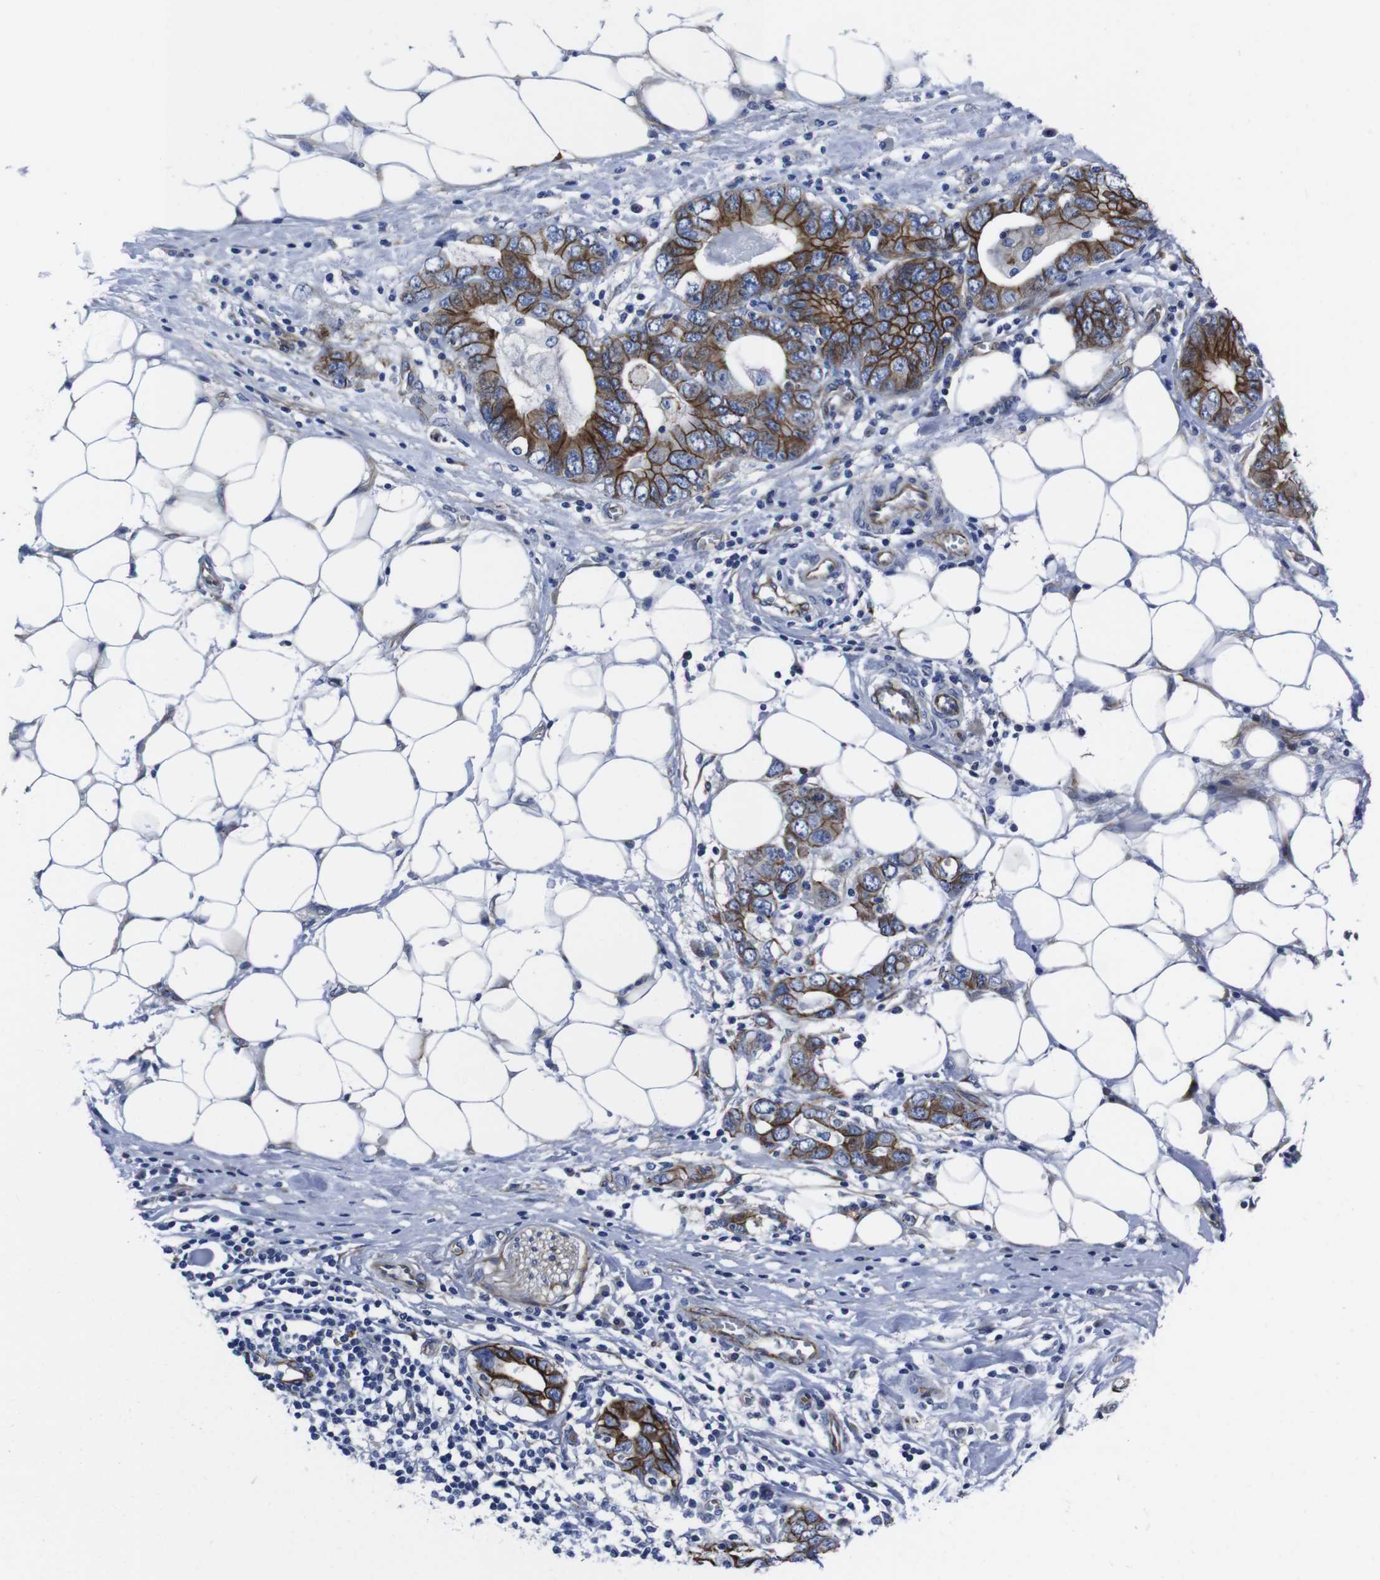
{"staining": {"intensity": "strong", "quantity": ">75%", "location": "cytoplasmic/membranous"}, "tissue": "stomach cancer", "cell_type": "Tumor cells", "image_type": "cancer", "snomed": [{"axis": "morphology", "description": "Adenocarcinoma, NOS"}, {"axis": "topography", "description": "Stomach, lower"}], "caption": "Protein expression analysis of human stomach cancer (adenocarcinoma) reveals strong cytoplasmic/membranous positivity in about >75% of tumor cells.", "gene": "NUMB", "patient": {"sex": "female", "age": 93}}